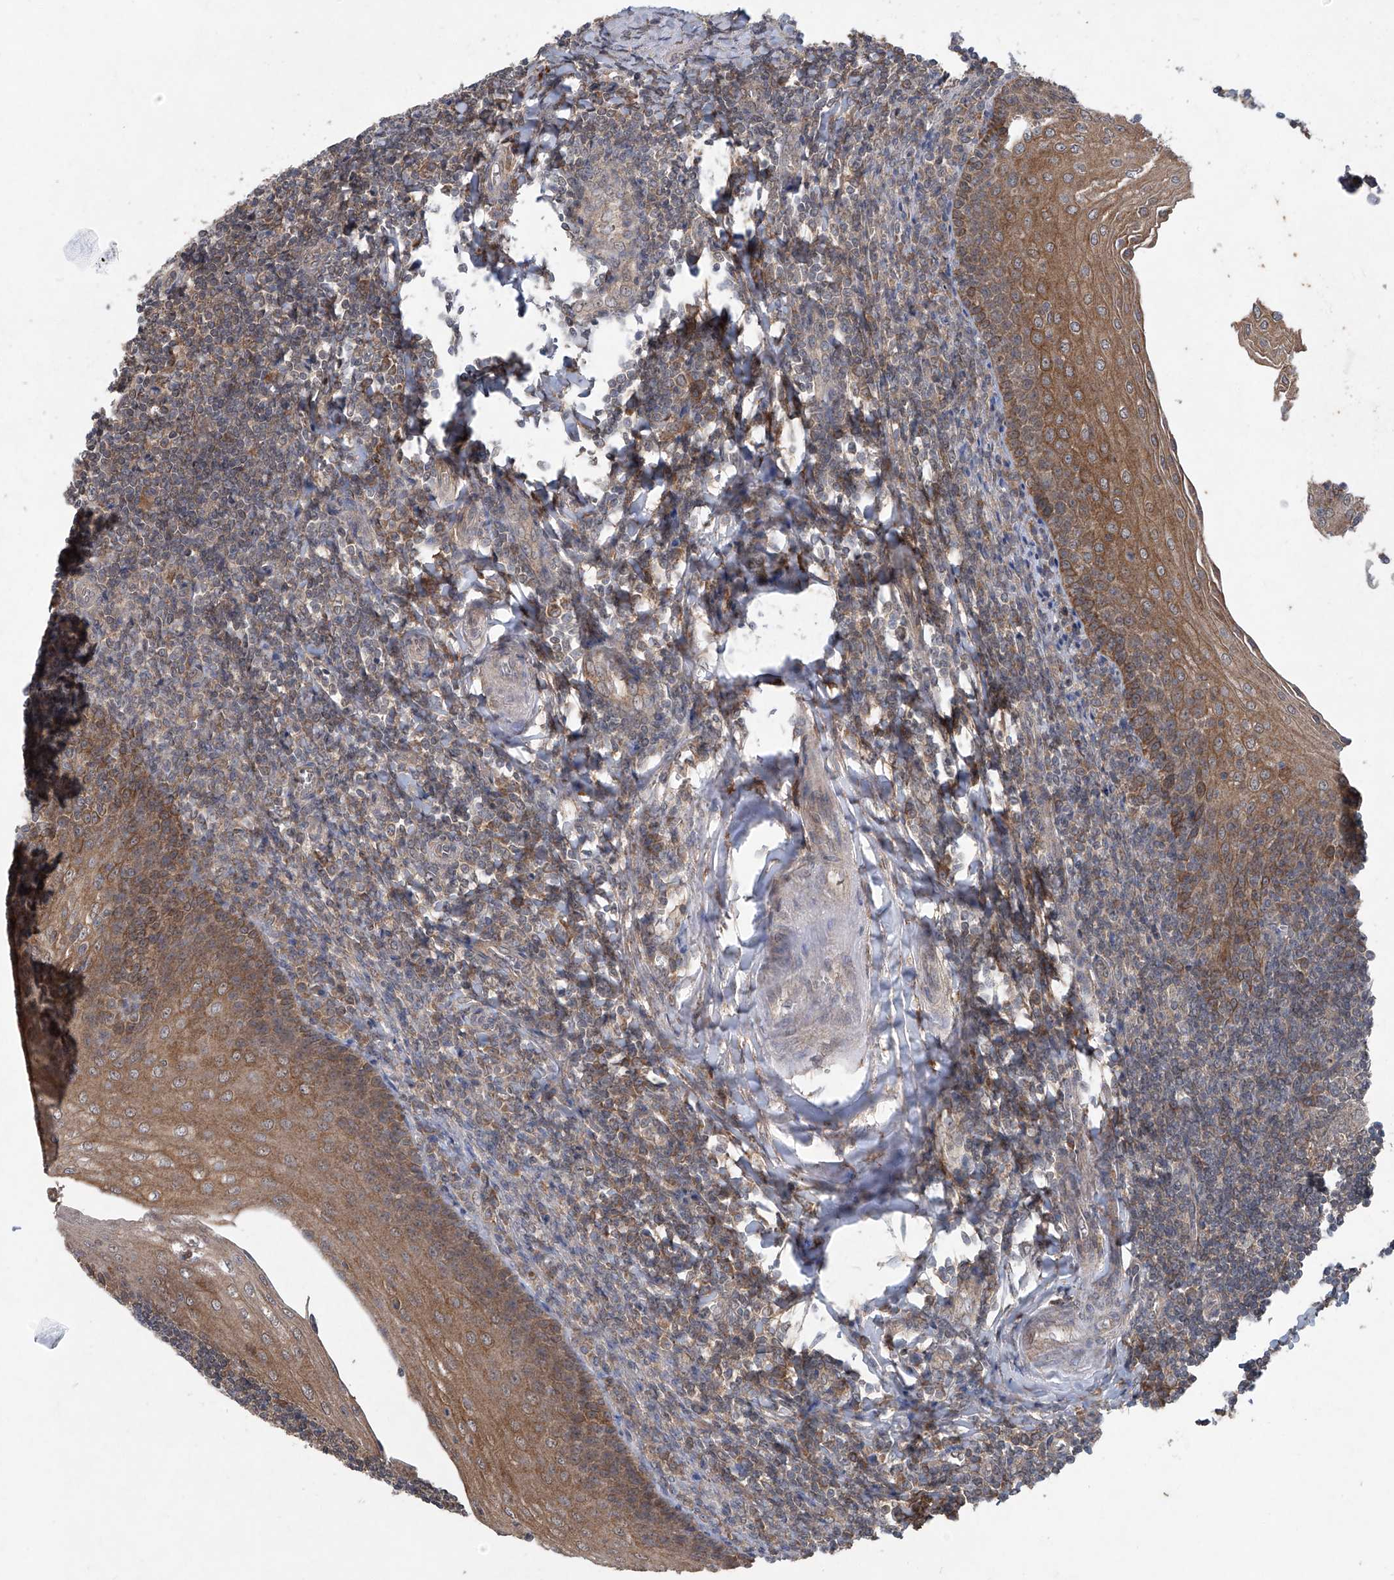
{"staining": {"intensity": "weak", "quantity": "<25%", "location": "cytoplasmic/membranous"}, "tissue": "tonsil", "cell_type": "Germinal center cells", "image_type": "normal", "snomed": [{"axis": "morphology", "description": "Normal tissue, NOS"}, {"axis": "topography", "description": "Tonsil"}], "caption": "Immunohistochemistry (IHC) of unremarkable human tonsil exhibits no positivity in germinal center cells.", "gene": "SUMF2", "patient": {"sex": "male", "age": 27}}